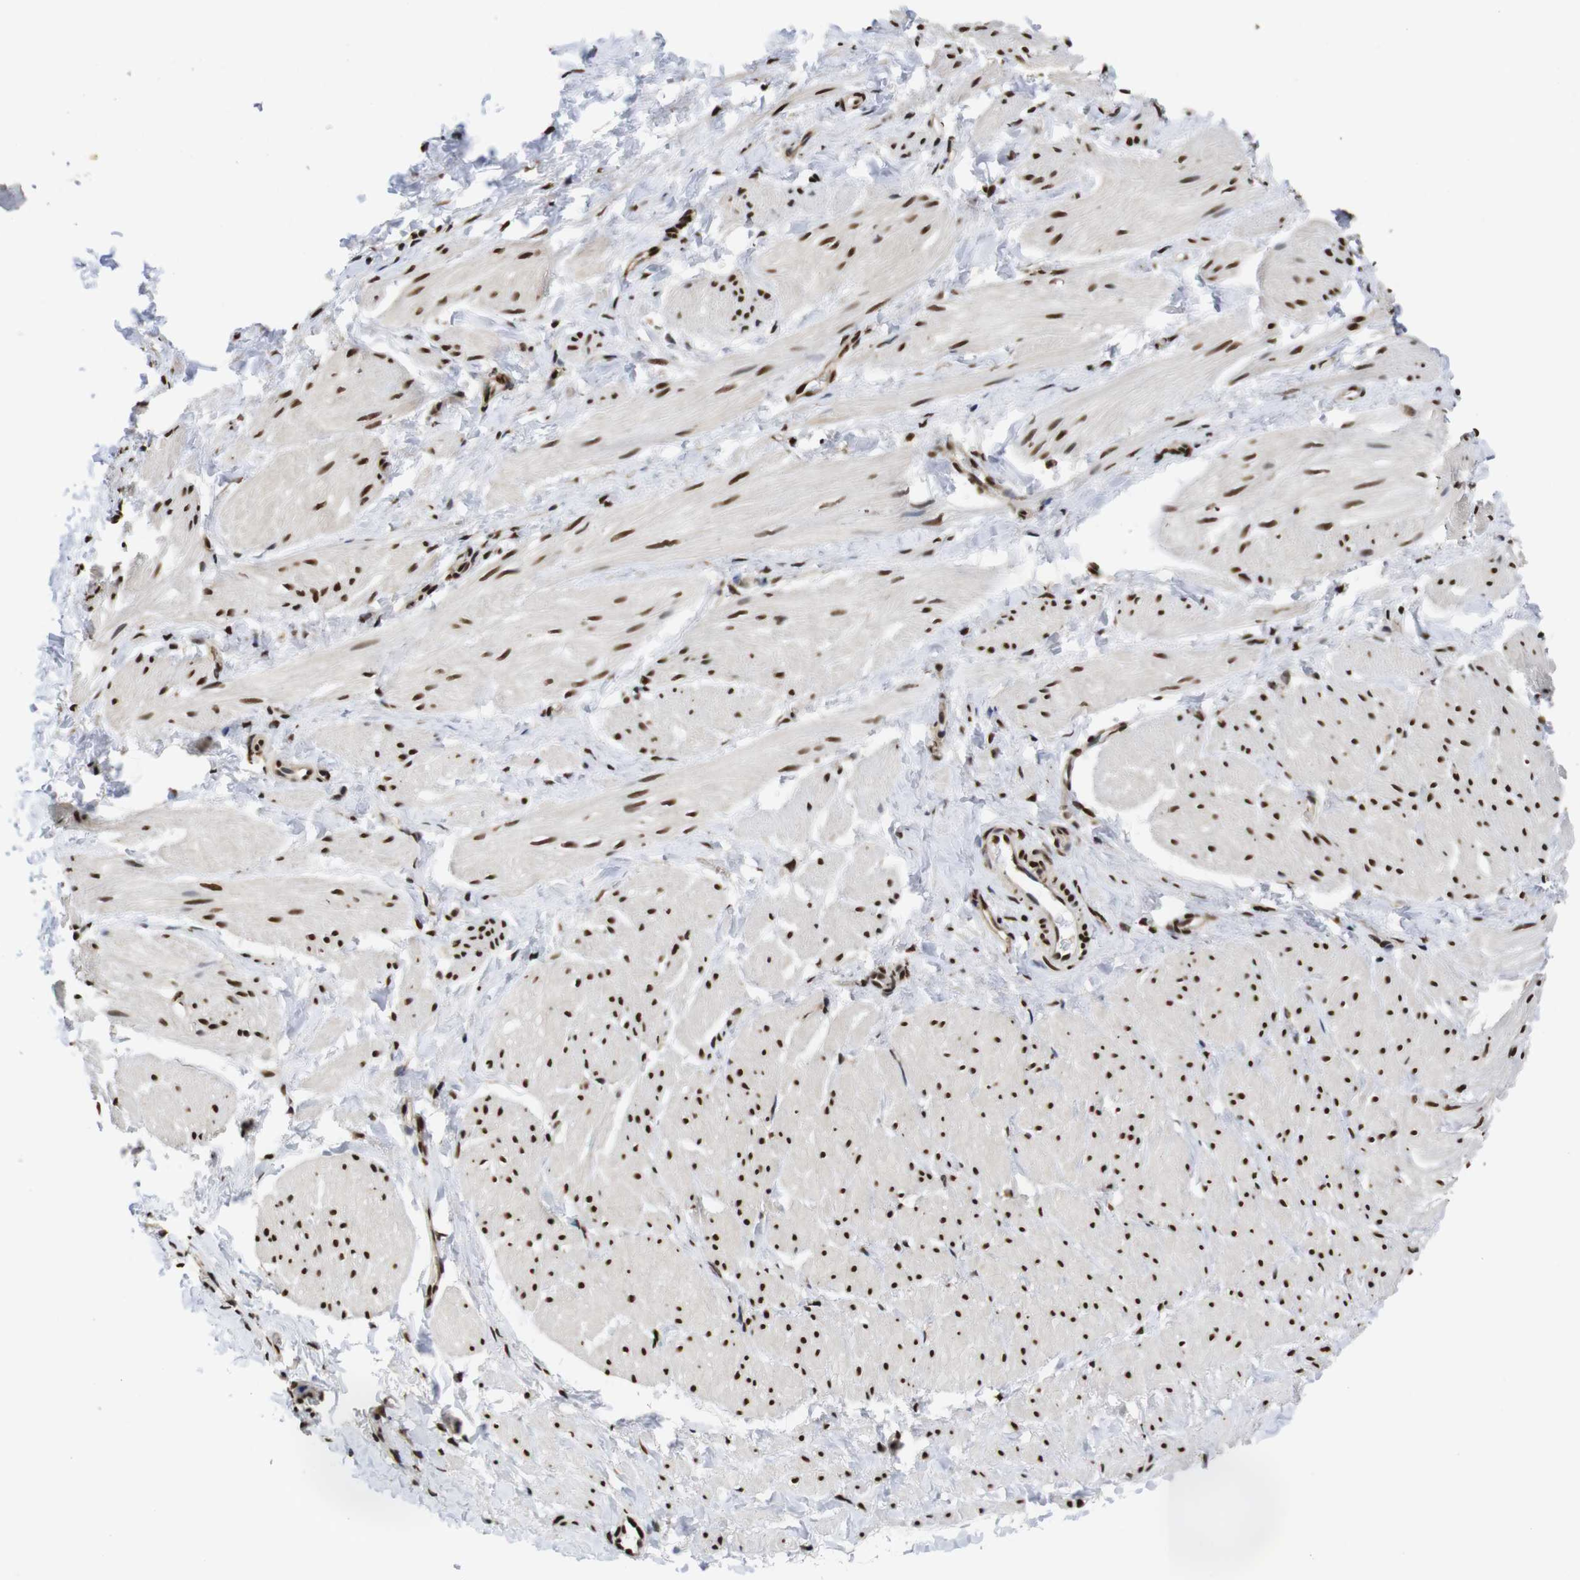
{"staining": {"intensity": "strong", "quantity": "25%-75%", "location": "nuclear"}, "tissue": "smooth muscle", "cell_type": "Smooth muscle cells", "image_type": "normal", "snomed": [{"axis": "morphology", "description": "Normal tissue, NOS"}, {"axis": "topography", "description": "Smooth muscle"}], "caption": "IHC (DAB) staining of unremarkable smooth muscle demonstrates strong nuclear protein expression in about 25%-75% of smooth muscle cells.", "gene": "SUMO3", "patient": {"sex": "male", "age": 16}}